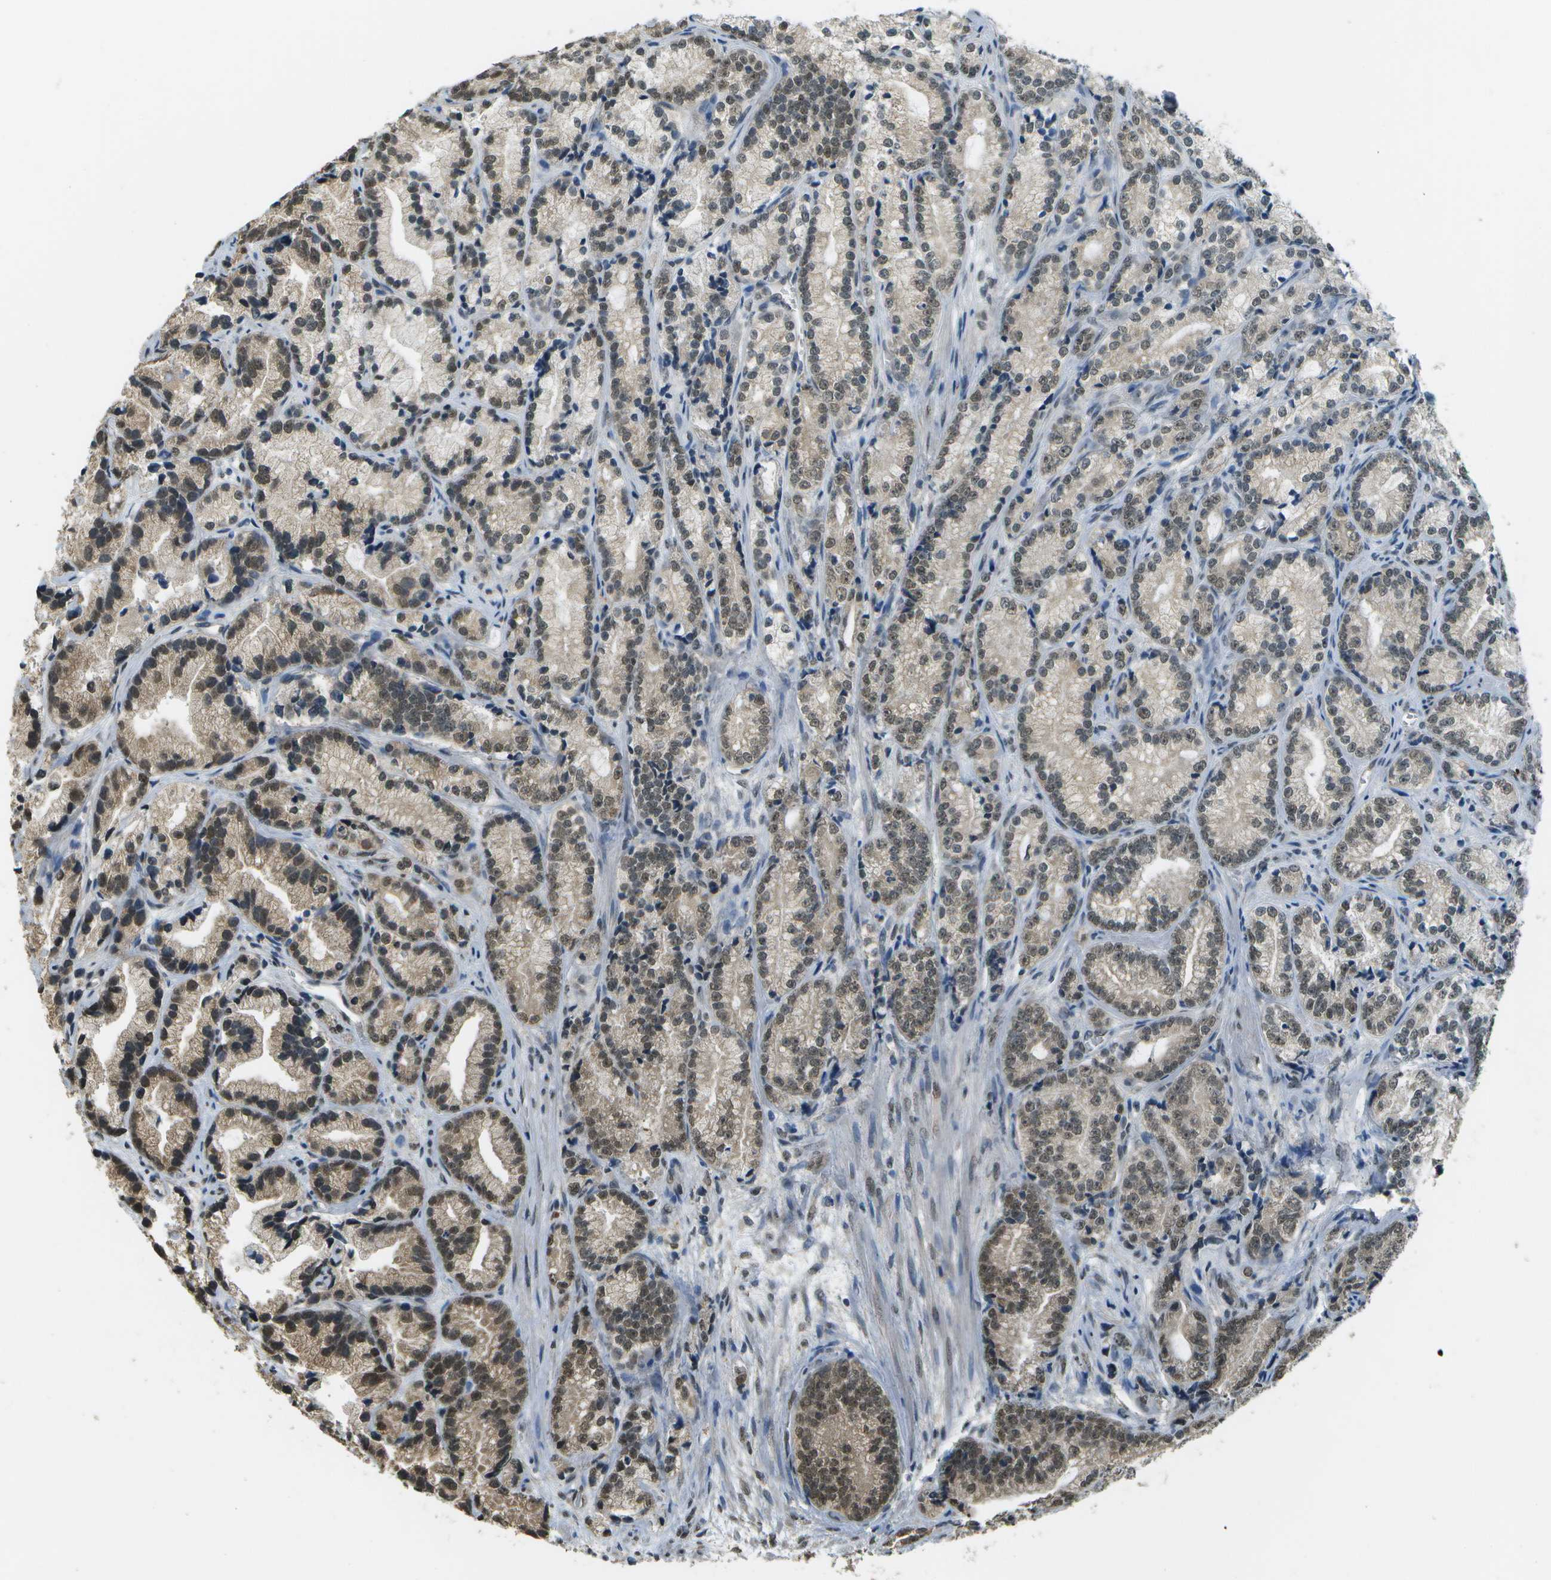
{"staining": {"intensity": "moderate", "quantity": ">75%", "location": "cytoplasmic/membranous,nuclear"}, "tissue": "prostate cancer", "cell_type": "Tumor cells", "image_type": "cancer", "snomed": [{"axis": "morphology", "description": "Adenocarcinoma, Low grade"}, {"axis": "topography", "description": "Prostate"}], "caption": "A micrograph of prostate cancer (adenocarcinoma (low-grade)) stained for a protein exhibits moderate cytoplasmic/membranous and nuclear brown staining in tumor cells.", "gene": "ABL2", "patient": {"sex": "male", "age": 89}}